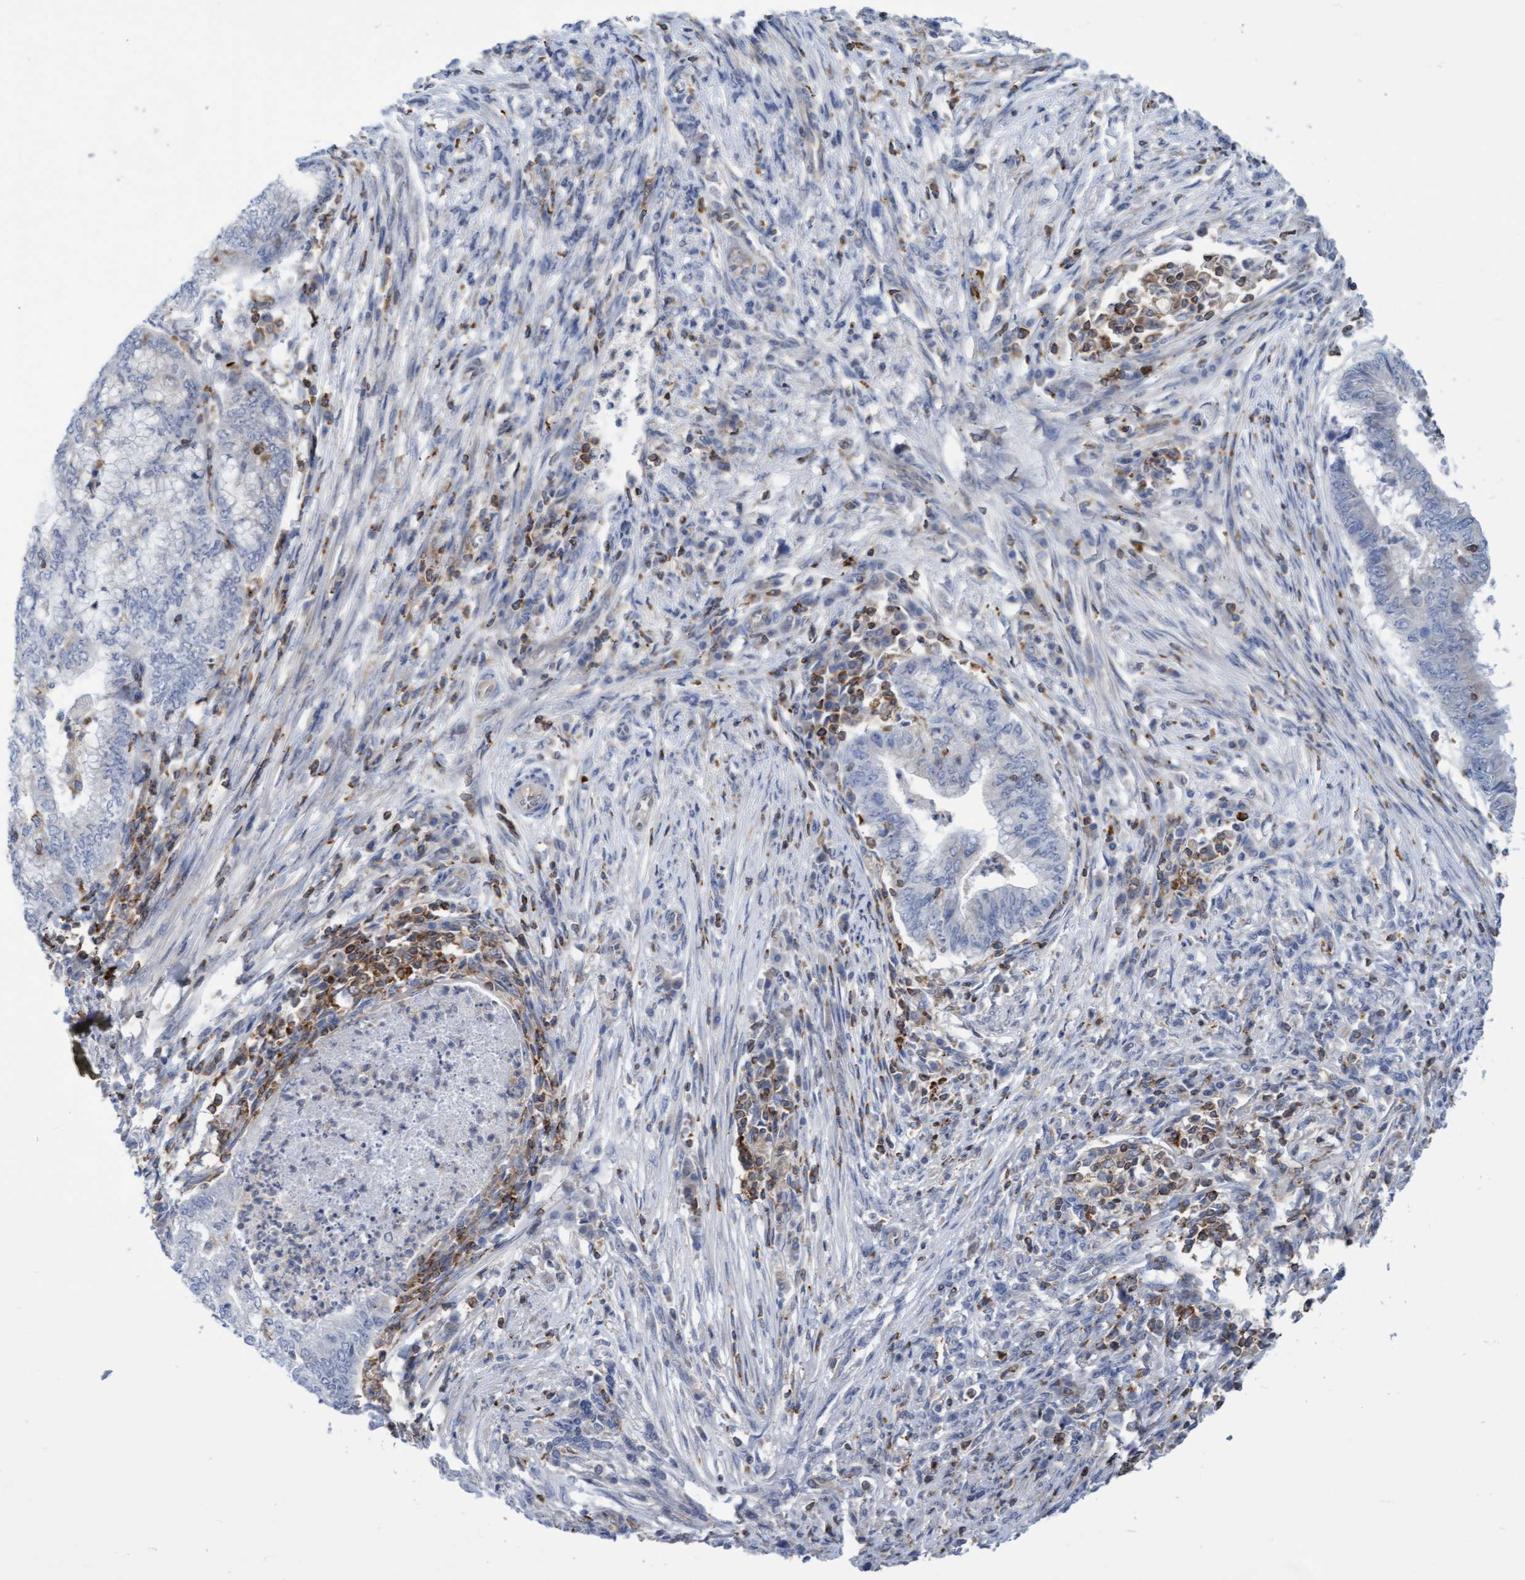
{"staining": {"intensity": "negative", "quantity": "none", "location": "none"}, "tissue": "endometrial cancer", "cell_type": "Tumor cells", "image_type": "cancer", "snomed": [{"axis": "morphology", "description": "Polyp, NOS"}, {"axis": "morphology", "description": "Adenocarcinoma, NOS"}, {"axis": "morphology", "description": "Adenoma, NOS"}, {"axis": "topography", "description": "Endometrium"}], "caption": "DAB immunohistochemical staining of endometrial cancer reveals no significant staining in tumor cells. (Stains: DAB immunohistochemistry with hematoxylin counter stain, Microscopy: brightfield microscopy at high magnification).", "gene": "FNBP1", "patient": {"sex": "female", "age": 79}}